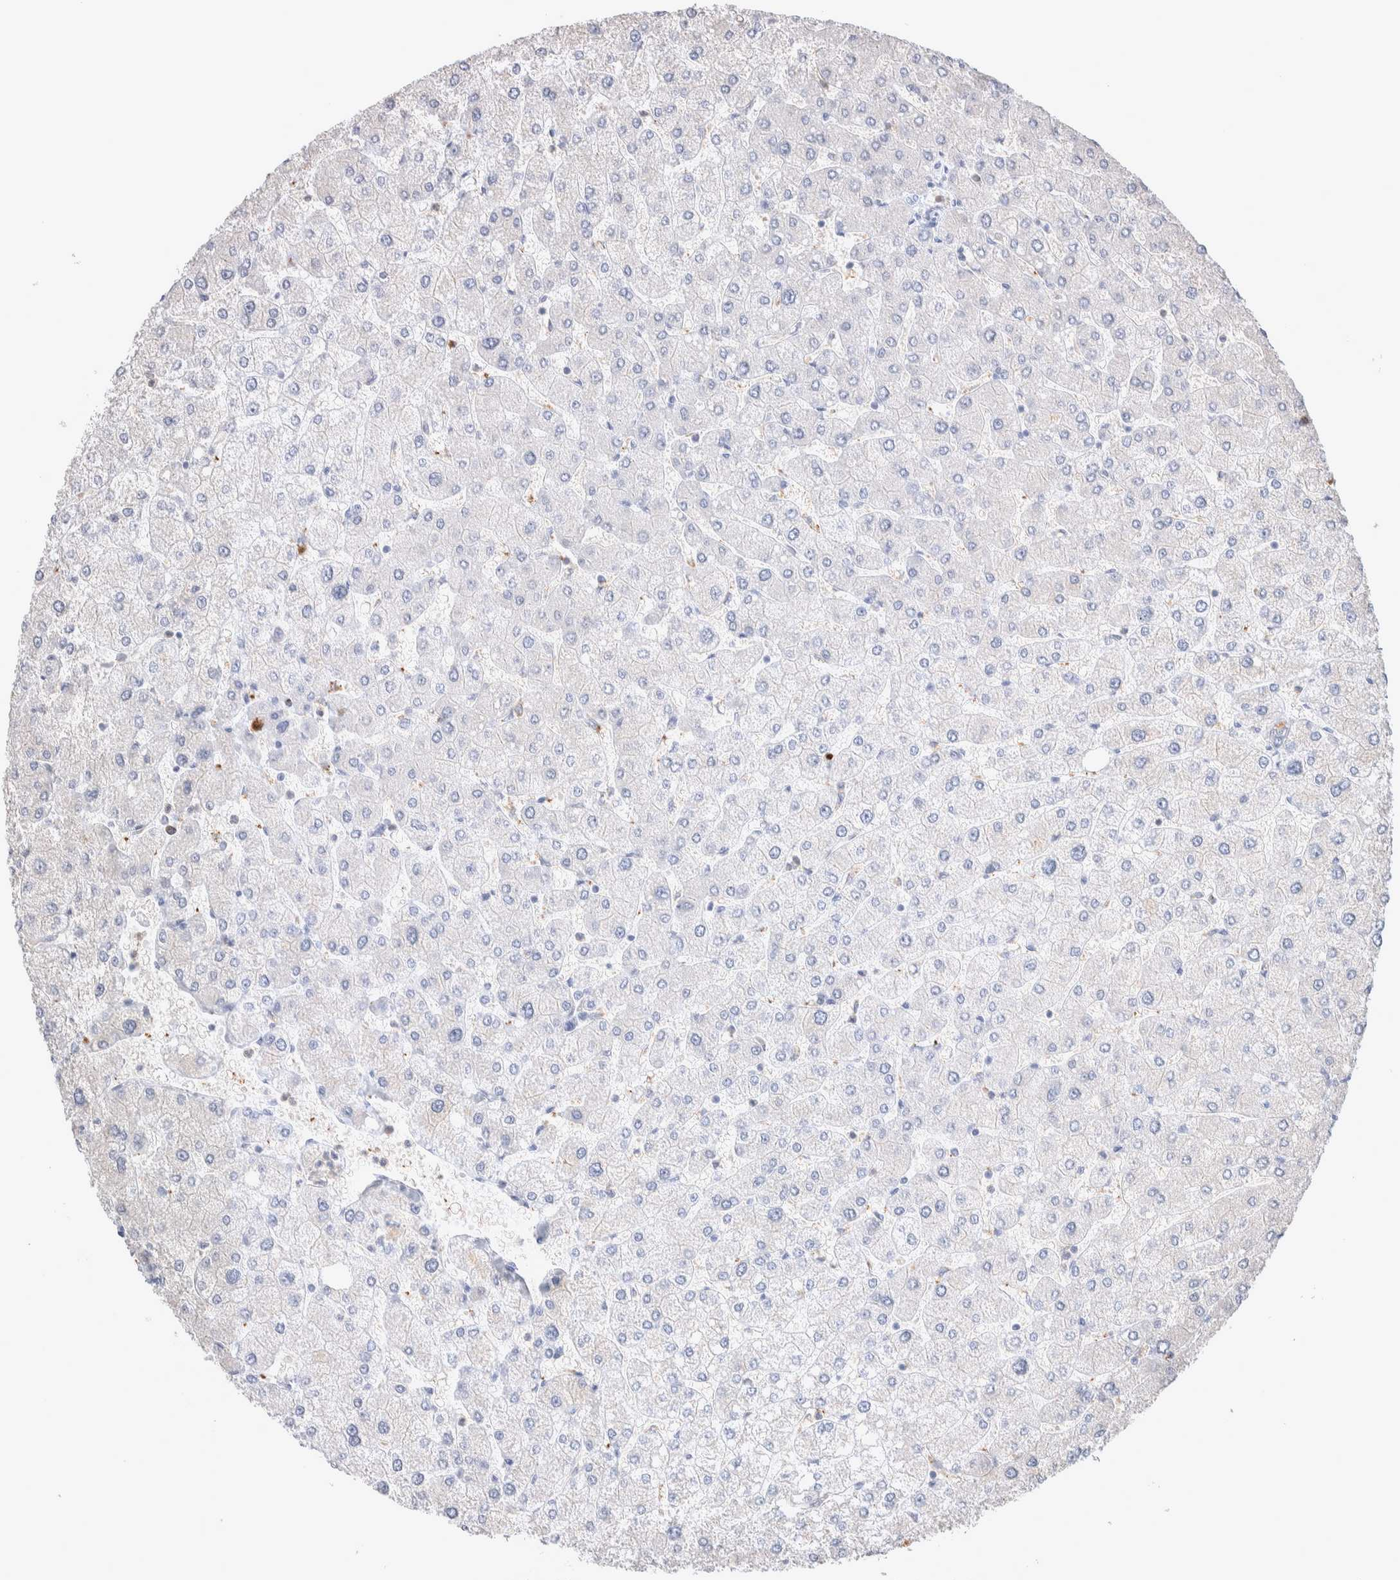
{"staining": {"intensity": "negative", "quantity": "none", "location": "none"}, "tissue": "liver", "cell_type": "Cholangiocytes", "image_type": "normal", "snomed": [{"axis": "morphology", "description": "Normal tissue, NOS"}, {"axis": "topography", "description": "Liver"}], "caption": "This is an IHC micrograph of normal liver. There is no expression in cholangiocytes.", "gene": "FFAR2", "patient": {"sex": "male", "age": 55}}